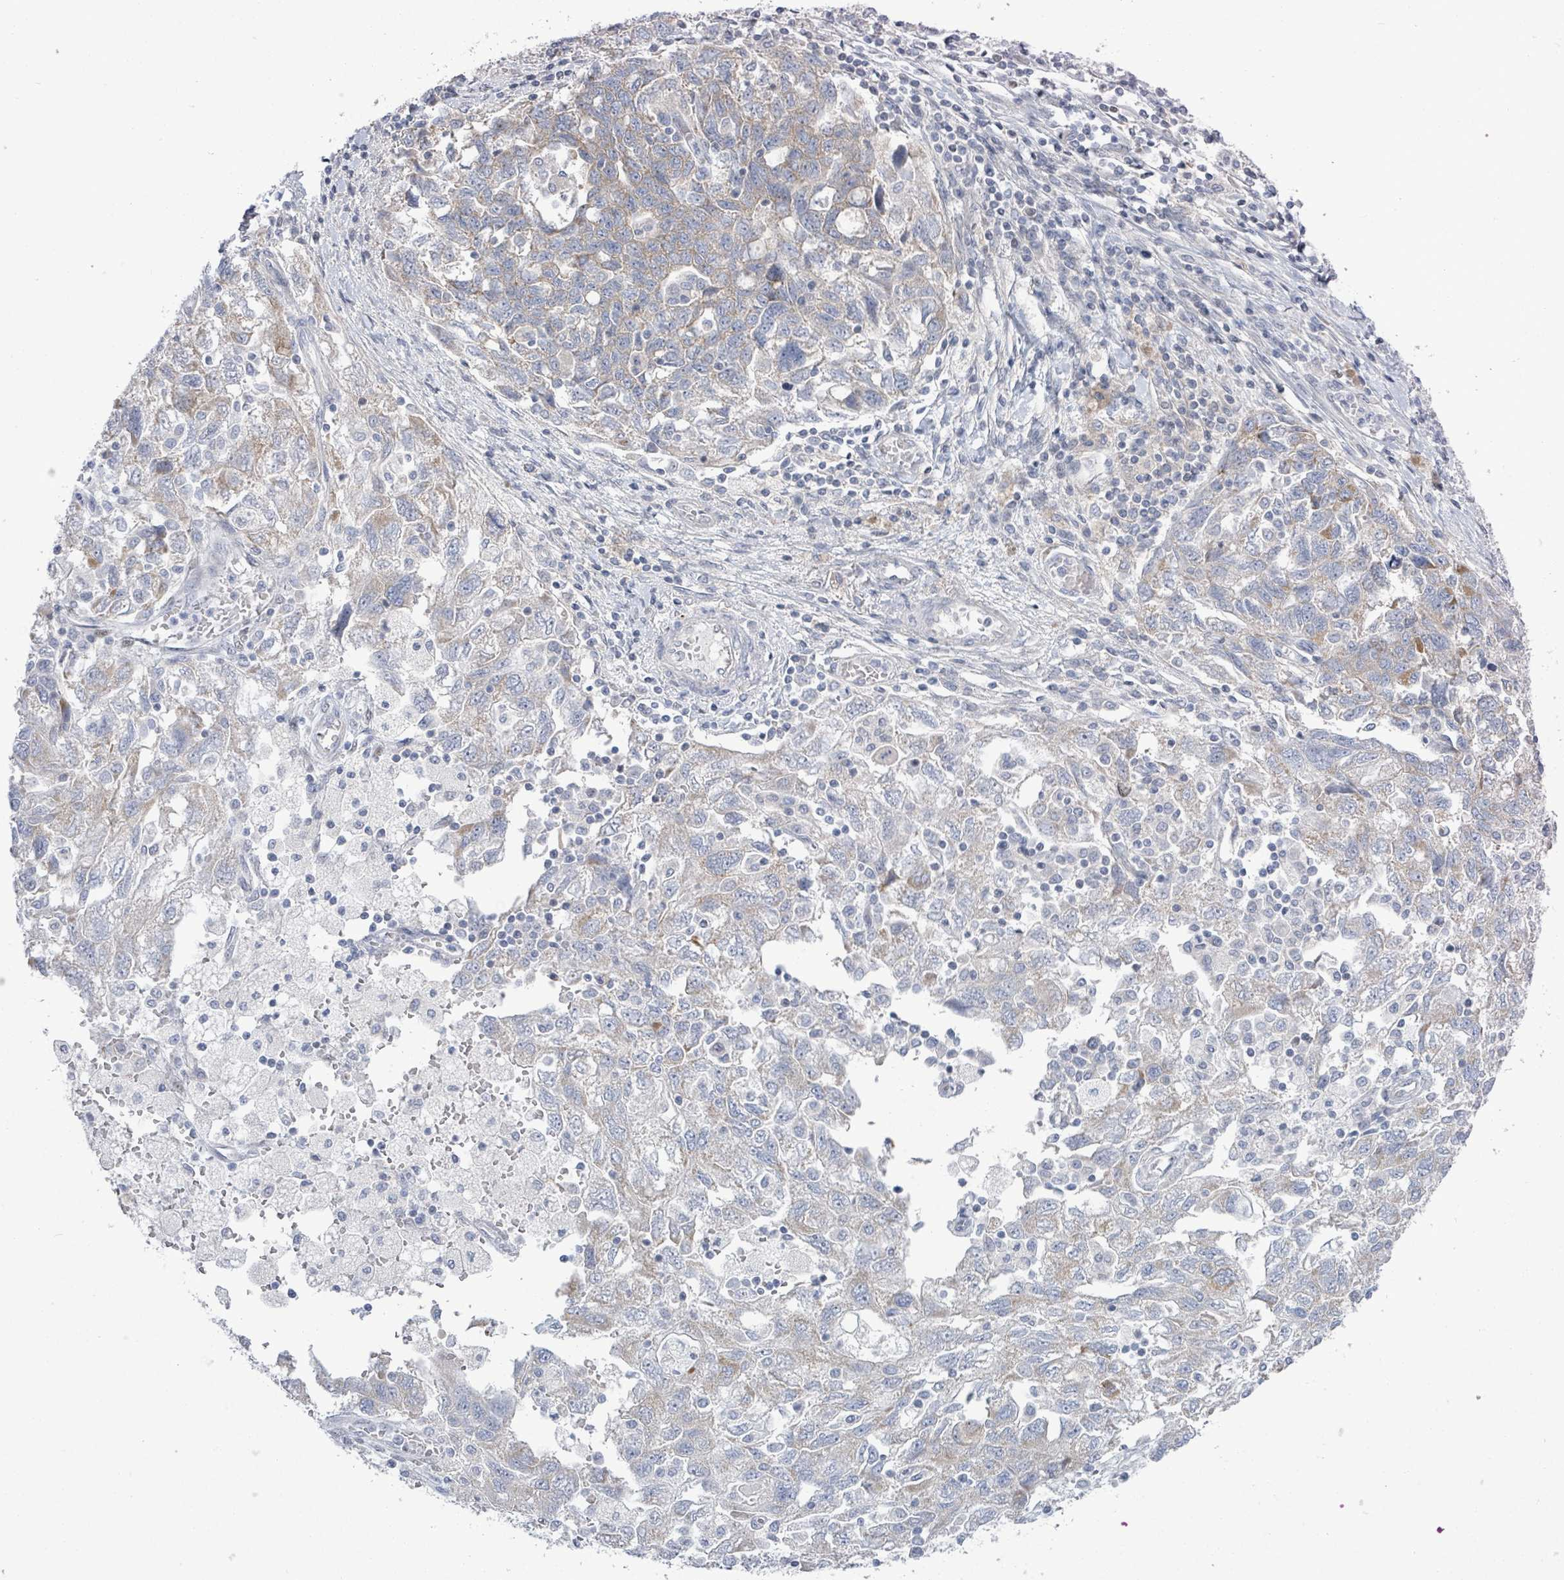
{"staining": {"intensity": "weak", "quantity": "25%-75%", "location": "cytoplasmic/membranous"}, "tissue": "ovarian cancer", "cell_type": "Tumor cells", "image_type": "cancer", "snomed": [{"axis": "morphology", "description": "Carcinoma, NOS"}, {"axis": "morphology", "description": "Cystadenocarcinoma, serous, NOS"}, {"axis": "topography", "description": "Ovary"}], "caption": "IHC of human ovarian carcinoma shows low levels of weak cytoplasmic/membranous staining in about 25%-75% of tumor cells.", "gene": "ZFPM1", "patient": {"sex": "female", "age": 69}}